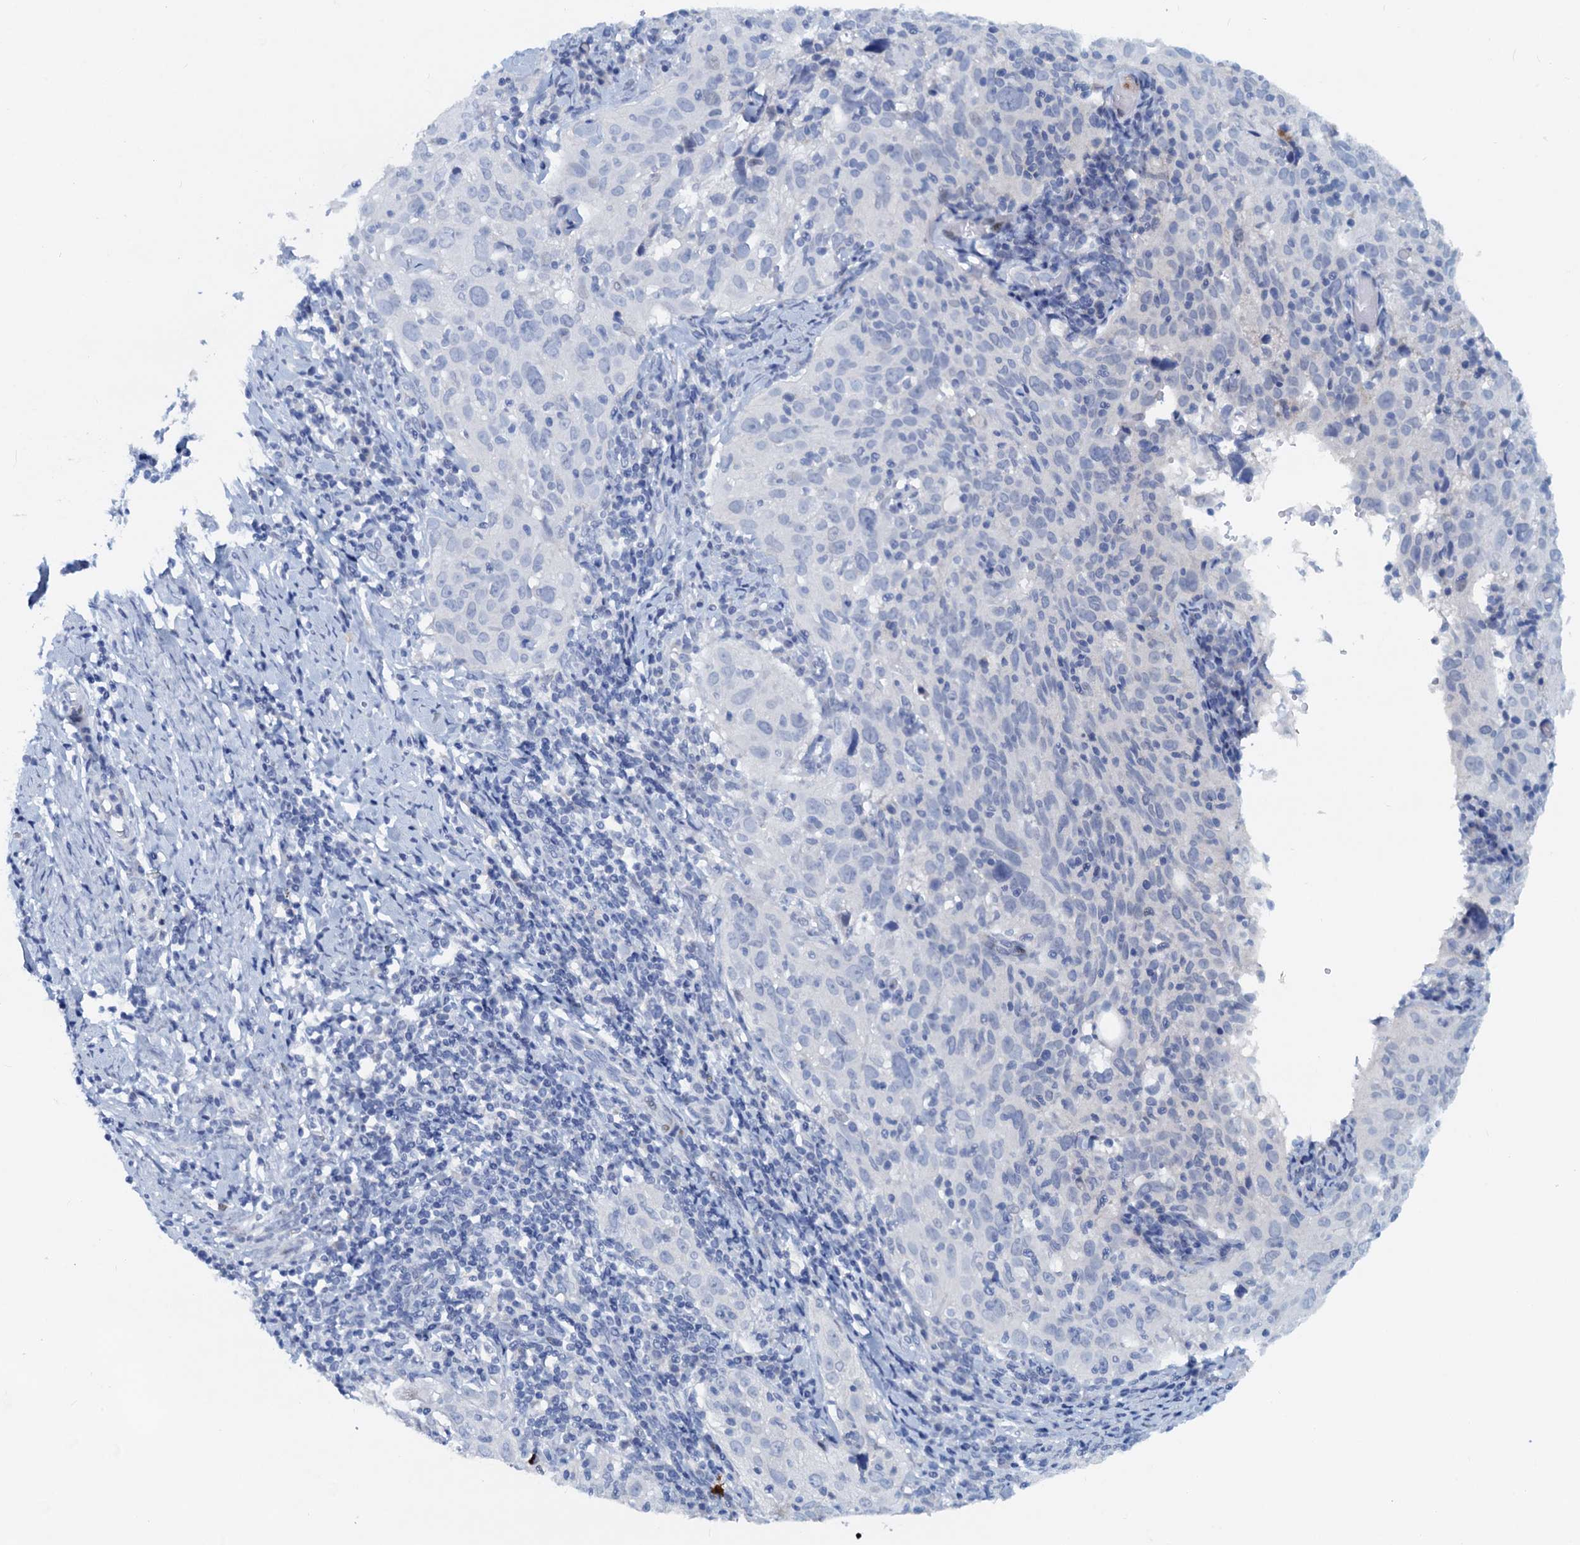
{"staining": {"intensity": "negative", "quantity": "none", "location": "none"}, "tissue": "cervical cancer", "cell_type": "Tumor cells", "image_type": "cancer", "snomed": [{"axis": "morphology", "description": "Squamous cell carcinoma, NOS"}, {"axis": "topography", "description": "Cervix"}], "caption": "Cervical squamous cell carcinoma stained for a protein using immunohistochemistry (IHC) exhibits no staining tumor cells.", "gene": "PTGES3", "patient": {"sex": "female", "age": 31}}